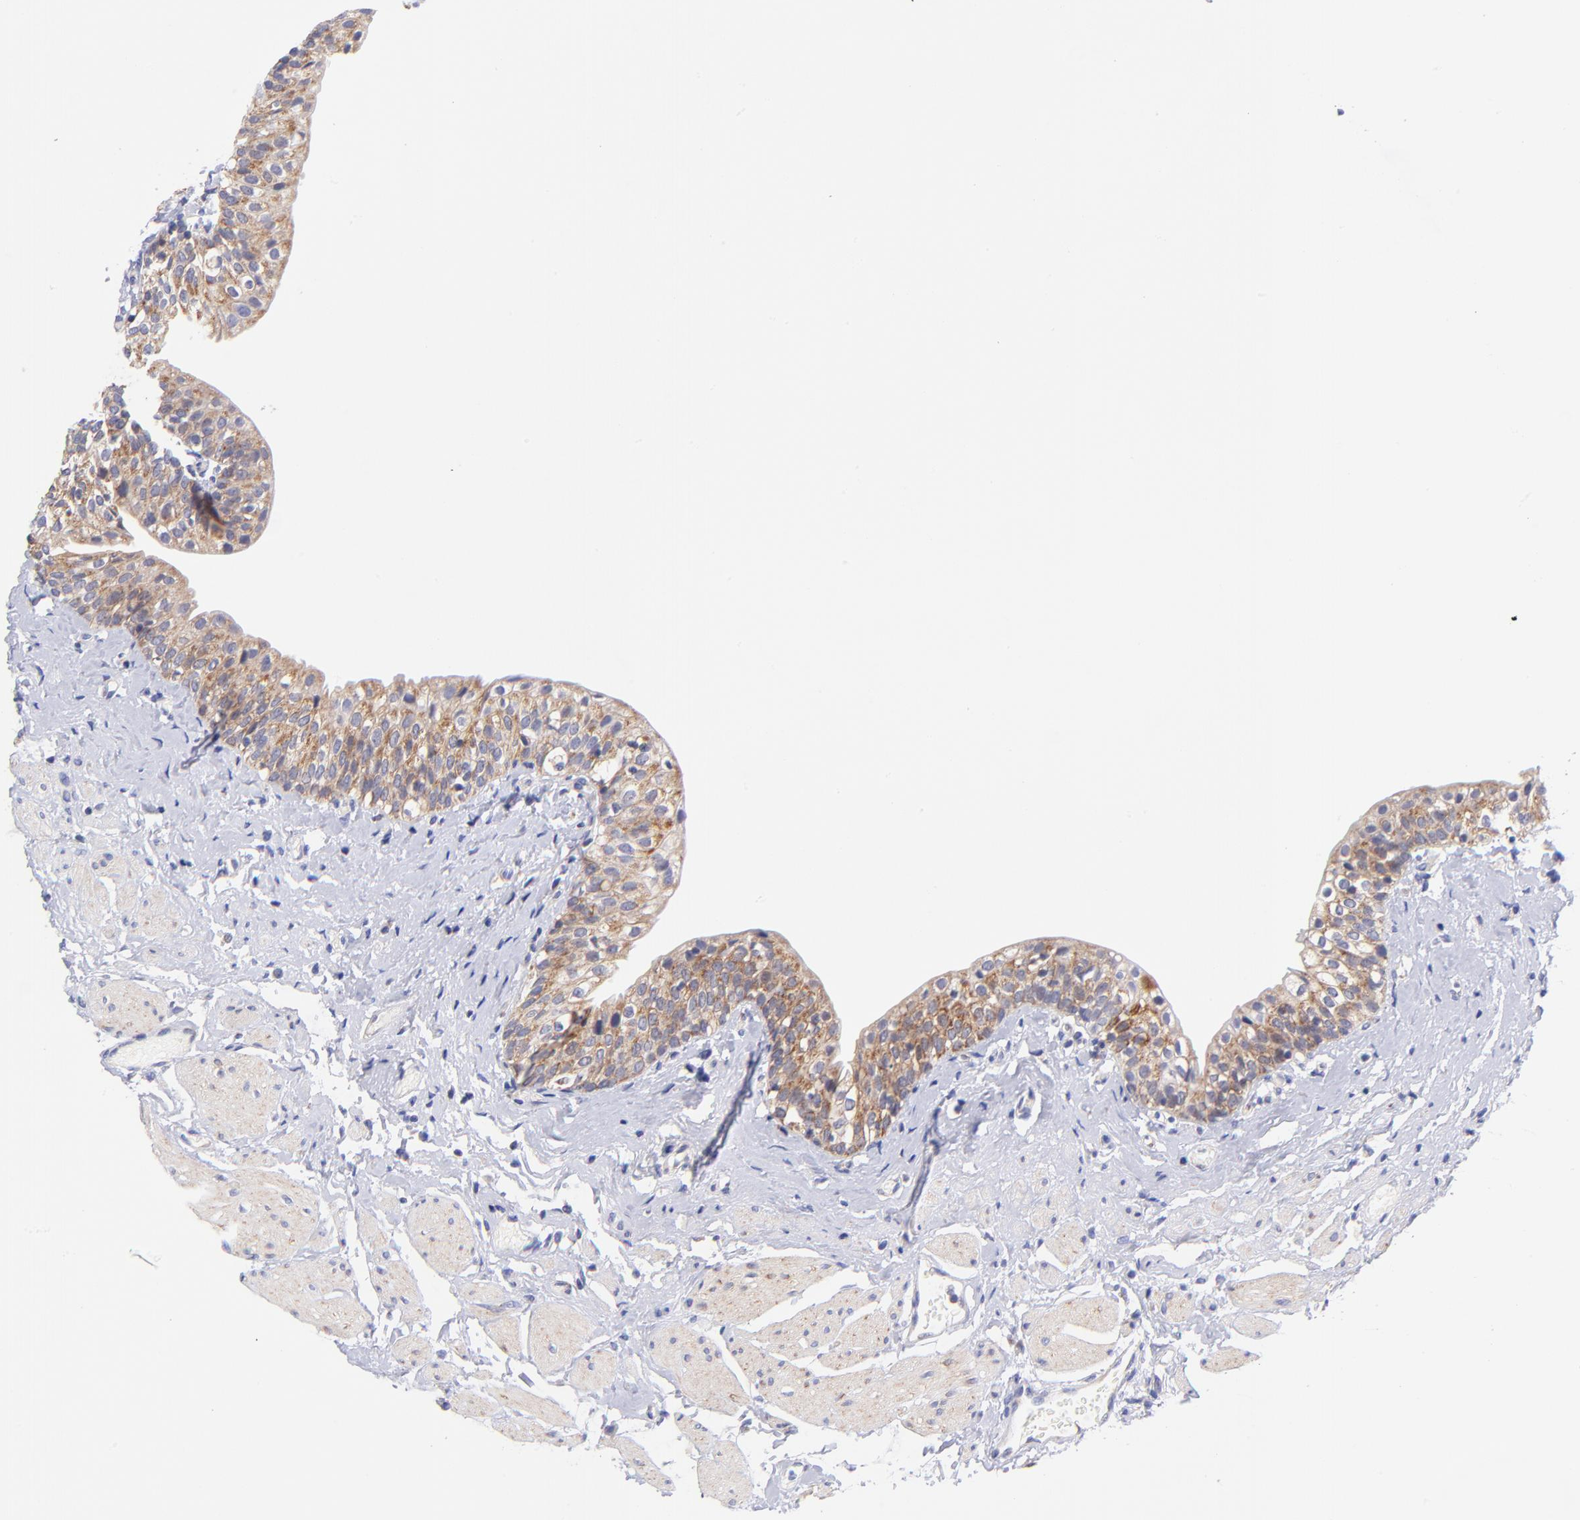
{"staining": {"intensity": "moderate", "quantity": "25%-75%", "location": "cytoplasmic/membranous"}, "tissue": "urinary bladder", "cell_type": "Urothelial cells", "image_type": "normal", "snomed": [{"axis": "morphology", "description": "Normal tissue, NOS"}, {"axis": "topography", "description": "Urinary bladder"}], "caption": "Protein staining demonstrates moderate cytoplasmic/membranous expression in approximately 25%-75% of urothelial cells in benign urinary bladder.", "gene": "NDUFB7", "patient": {"sex": "male", "age": 59}}